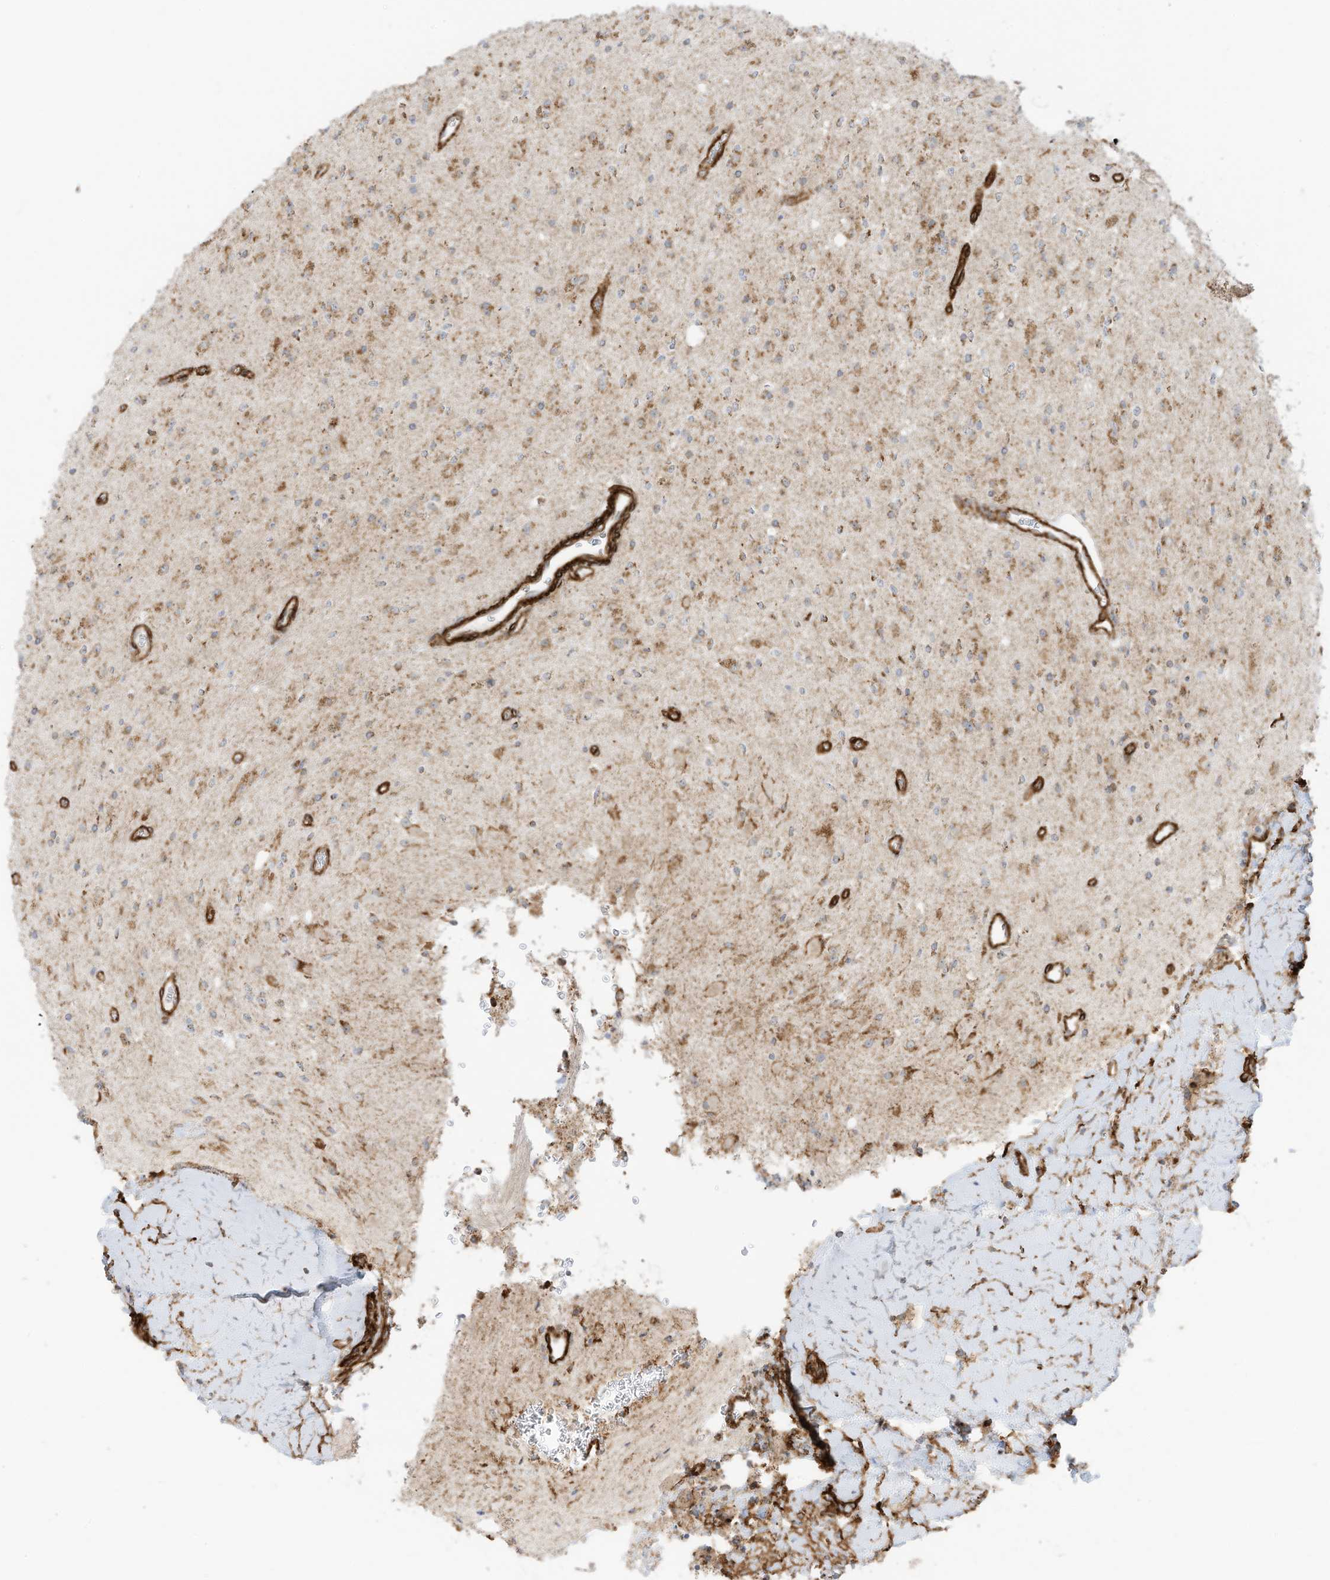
{"staining": {"intensity": "weak", "quantity": "25%-75%", "location": "cytoplasmic/membranous"}, "tissue": "glioma", "cell_type": "Tumor cells", "image_type": "cancer", "snomed": [{"axis": "morphology", "description": "Glioma, malignant, High grade"}, {"axis": "topography", "description": "Brain"}], "caption": "The image reveals immunohistochemical staining of glioma. There is weak cytoplasmic/membranous positivity is present in approximately 25%-75% of tumor cells.", "gene": "ABCB7", "patient": {"sex": "male", "age": 34}}